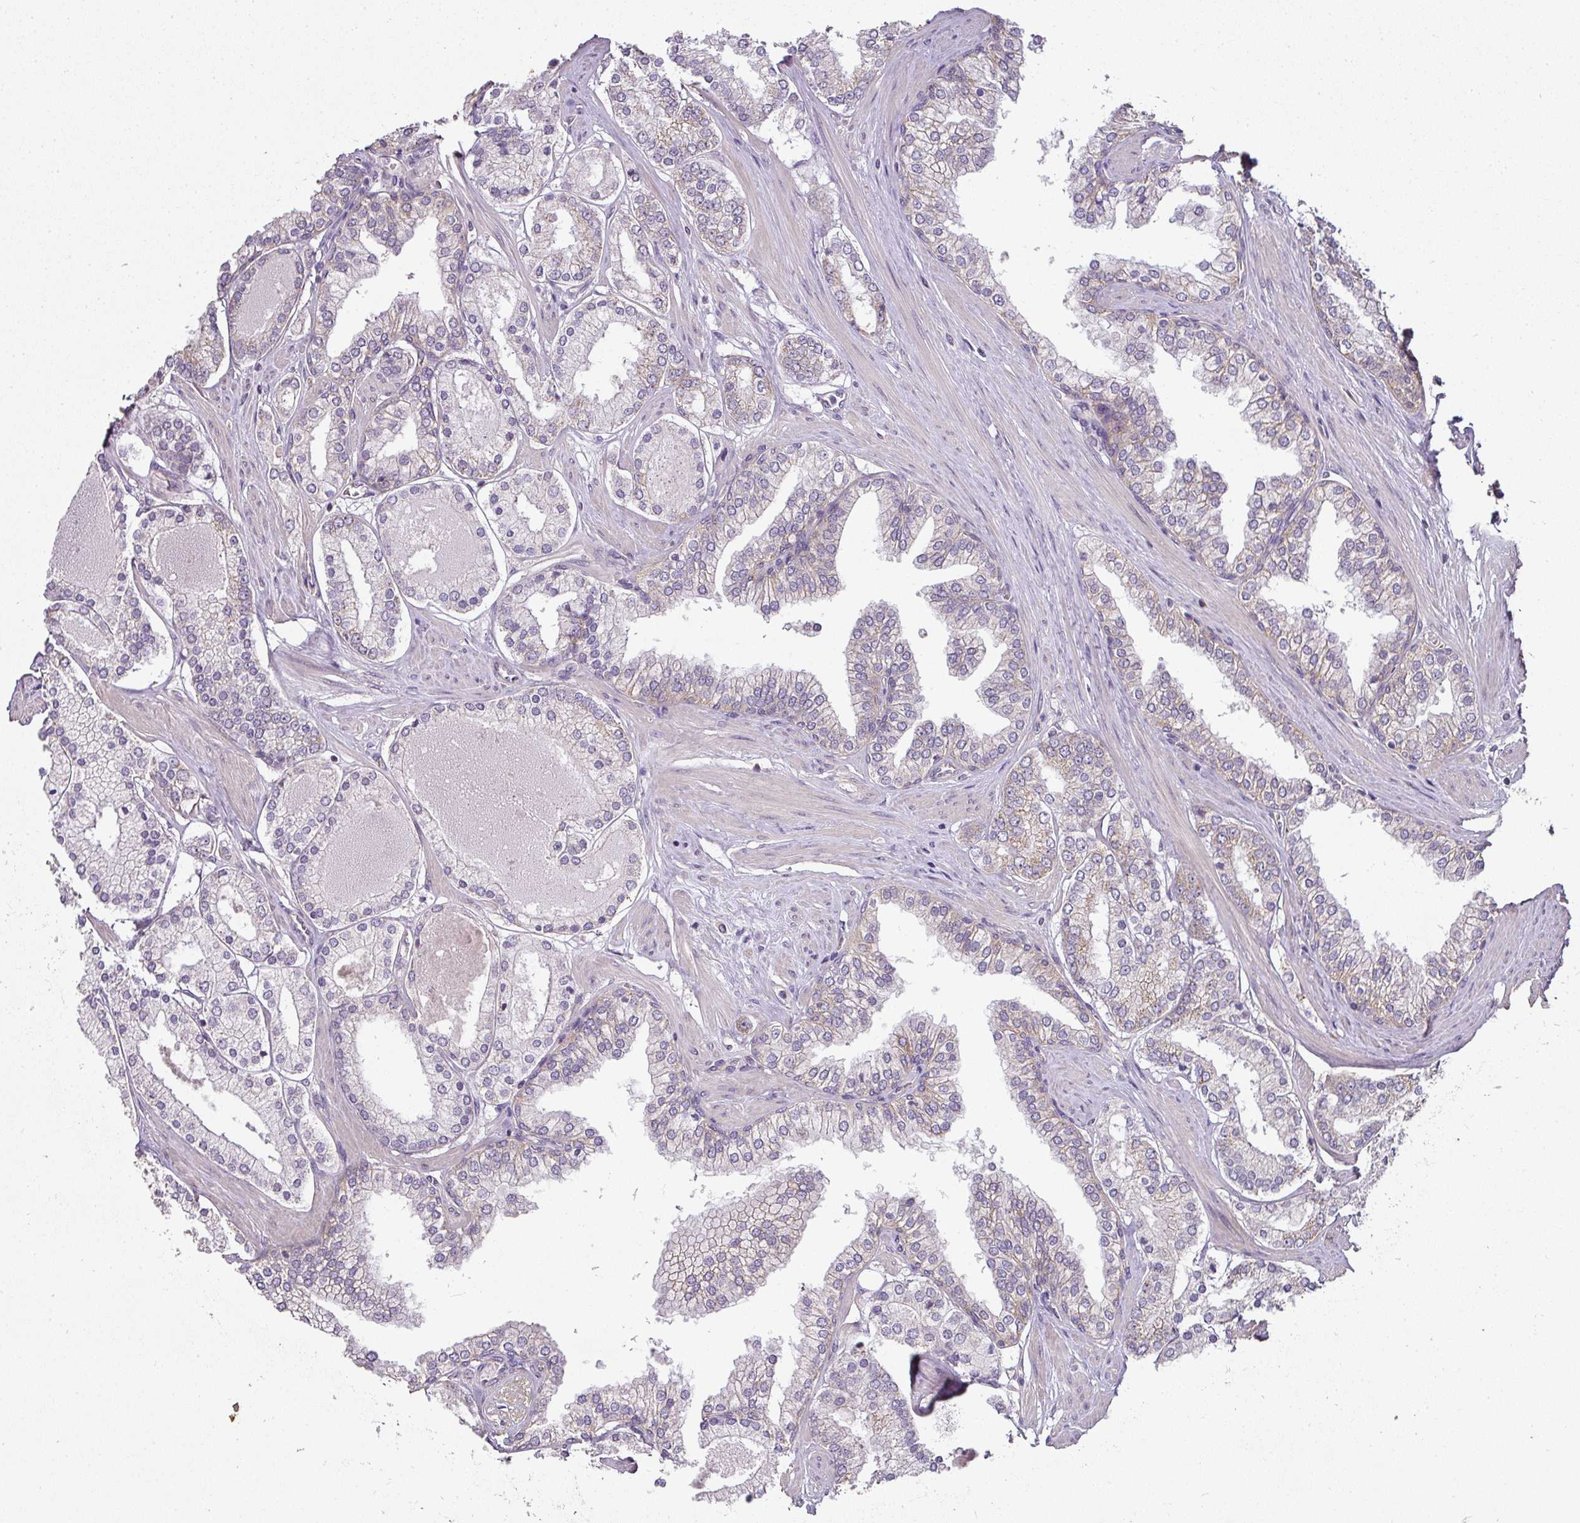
{"staining": {"intensity": "weak", "quantity": "<25%", "location": "cytoplasmic/membranous"}, "tissue": "prostate cancer", "cell_type": "Tumor cells", "image_type": "cancer", "snomed": [{"axis": "morphology", "description": "Adenocarcinoma, Low grade"}, {"axis": "topography", "description": "Prostate"}], "caption": "DAB immunohistochemical staining of prostate cancer displays no significant positivity in tumor cells.", "gene": "MYOM2", "patient": {"sex": "male", "age": 42}}